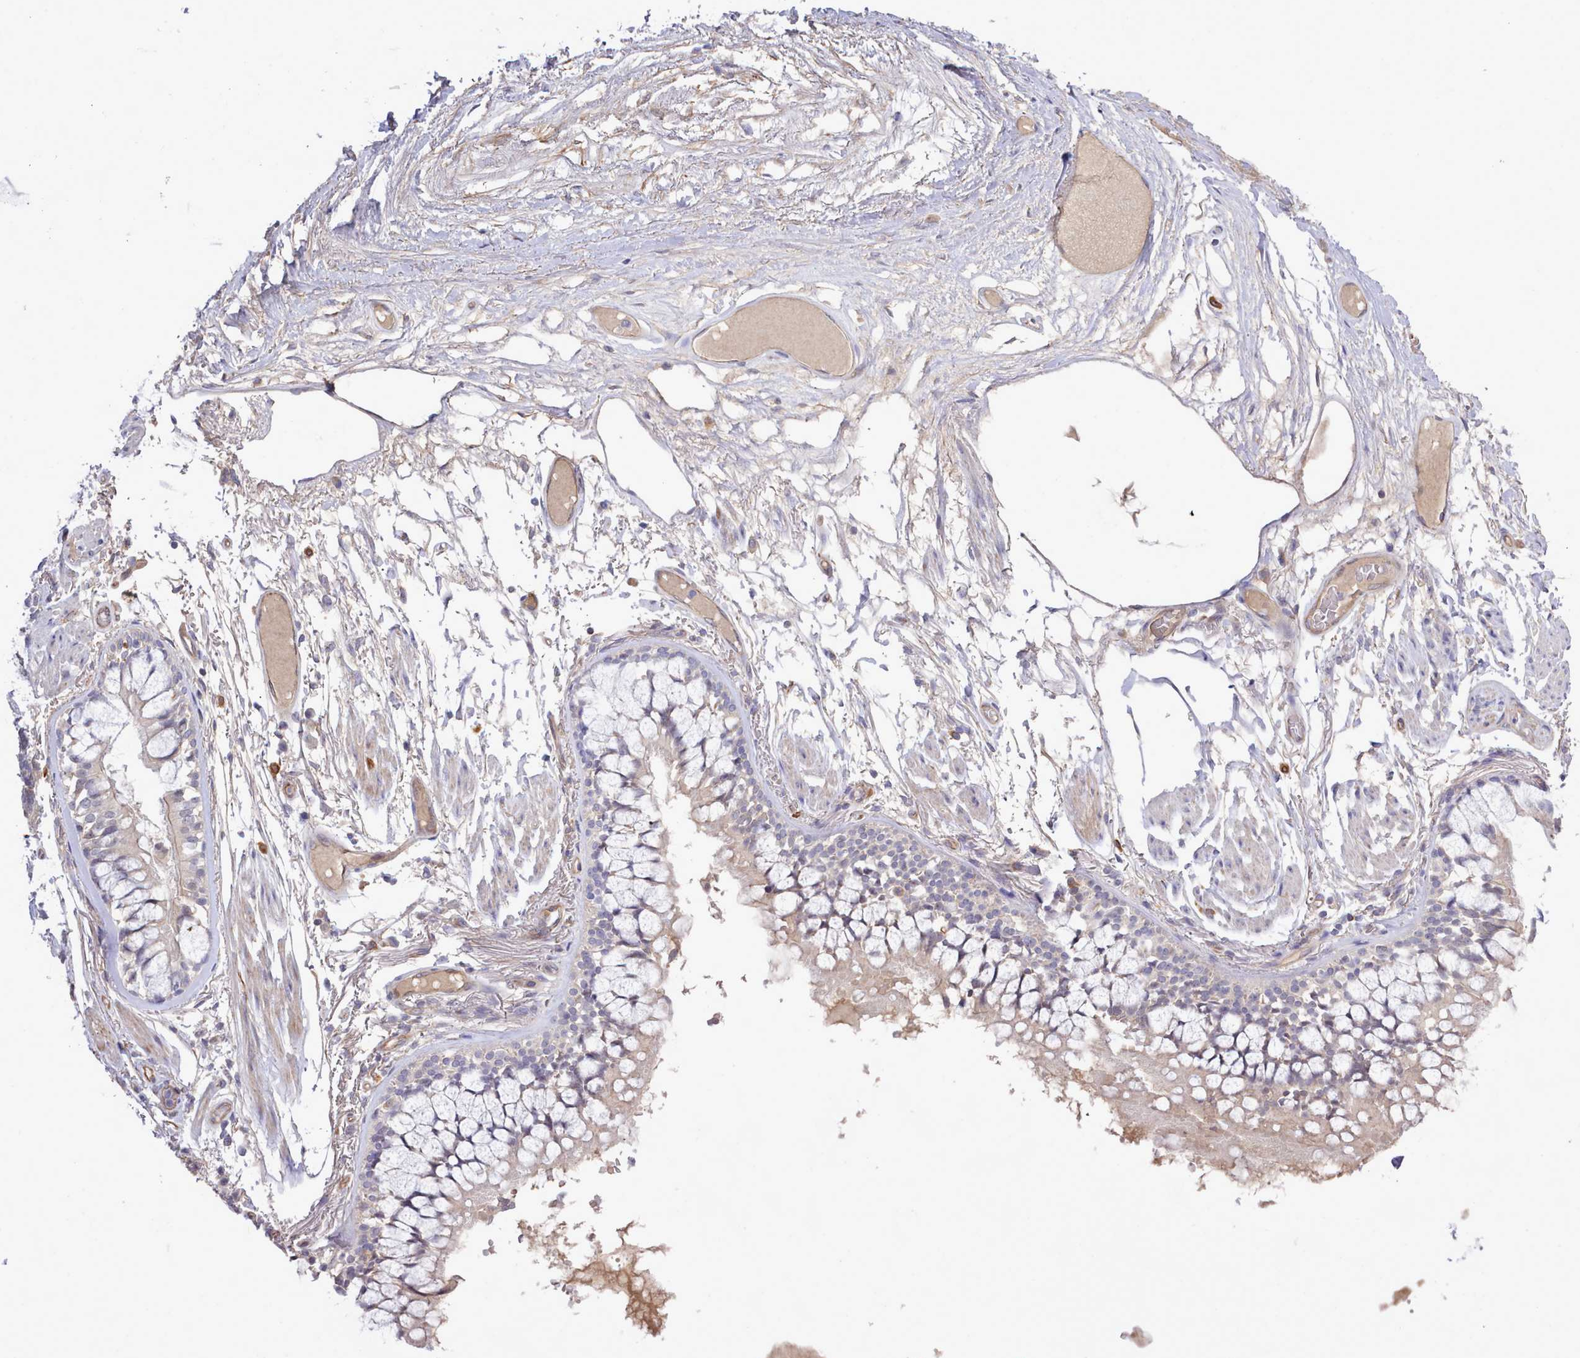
{"staining": {"intensity": "weak", "quantity": "<25%", "location": "cytoplasmic/membranous"}, "tissue": "bronchus", "cell_type": "Respiratory epithelial cells", "image_type": "normal", "snomed": [{"axis": "morphology", "description": "Normal tissue, NOS"}, {"axis": "topography", "description": "Bronchus"}], "caption": "Respiratory epithelial cells are negative for brown protein staining in unremarkable bronchus. (DAB (3,3'-diaminobenzidine) immunohistochemistry visualized using brightfield microscopy, high magnification).", "gene": "ZC3H13", "patient": {"sex": "male", "age": 70}}